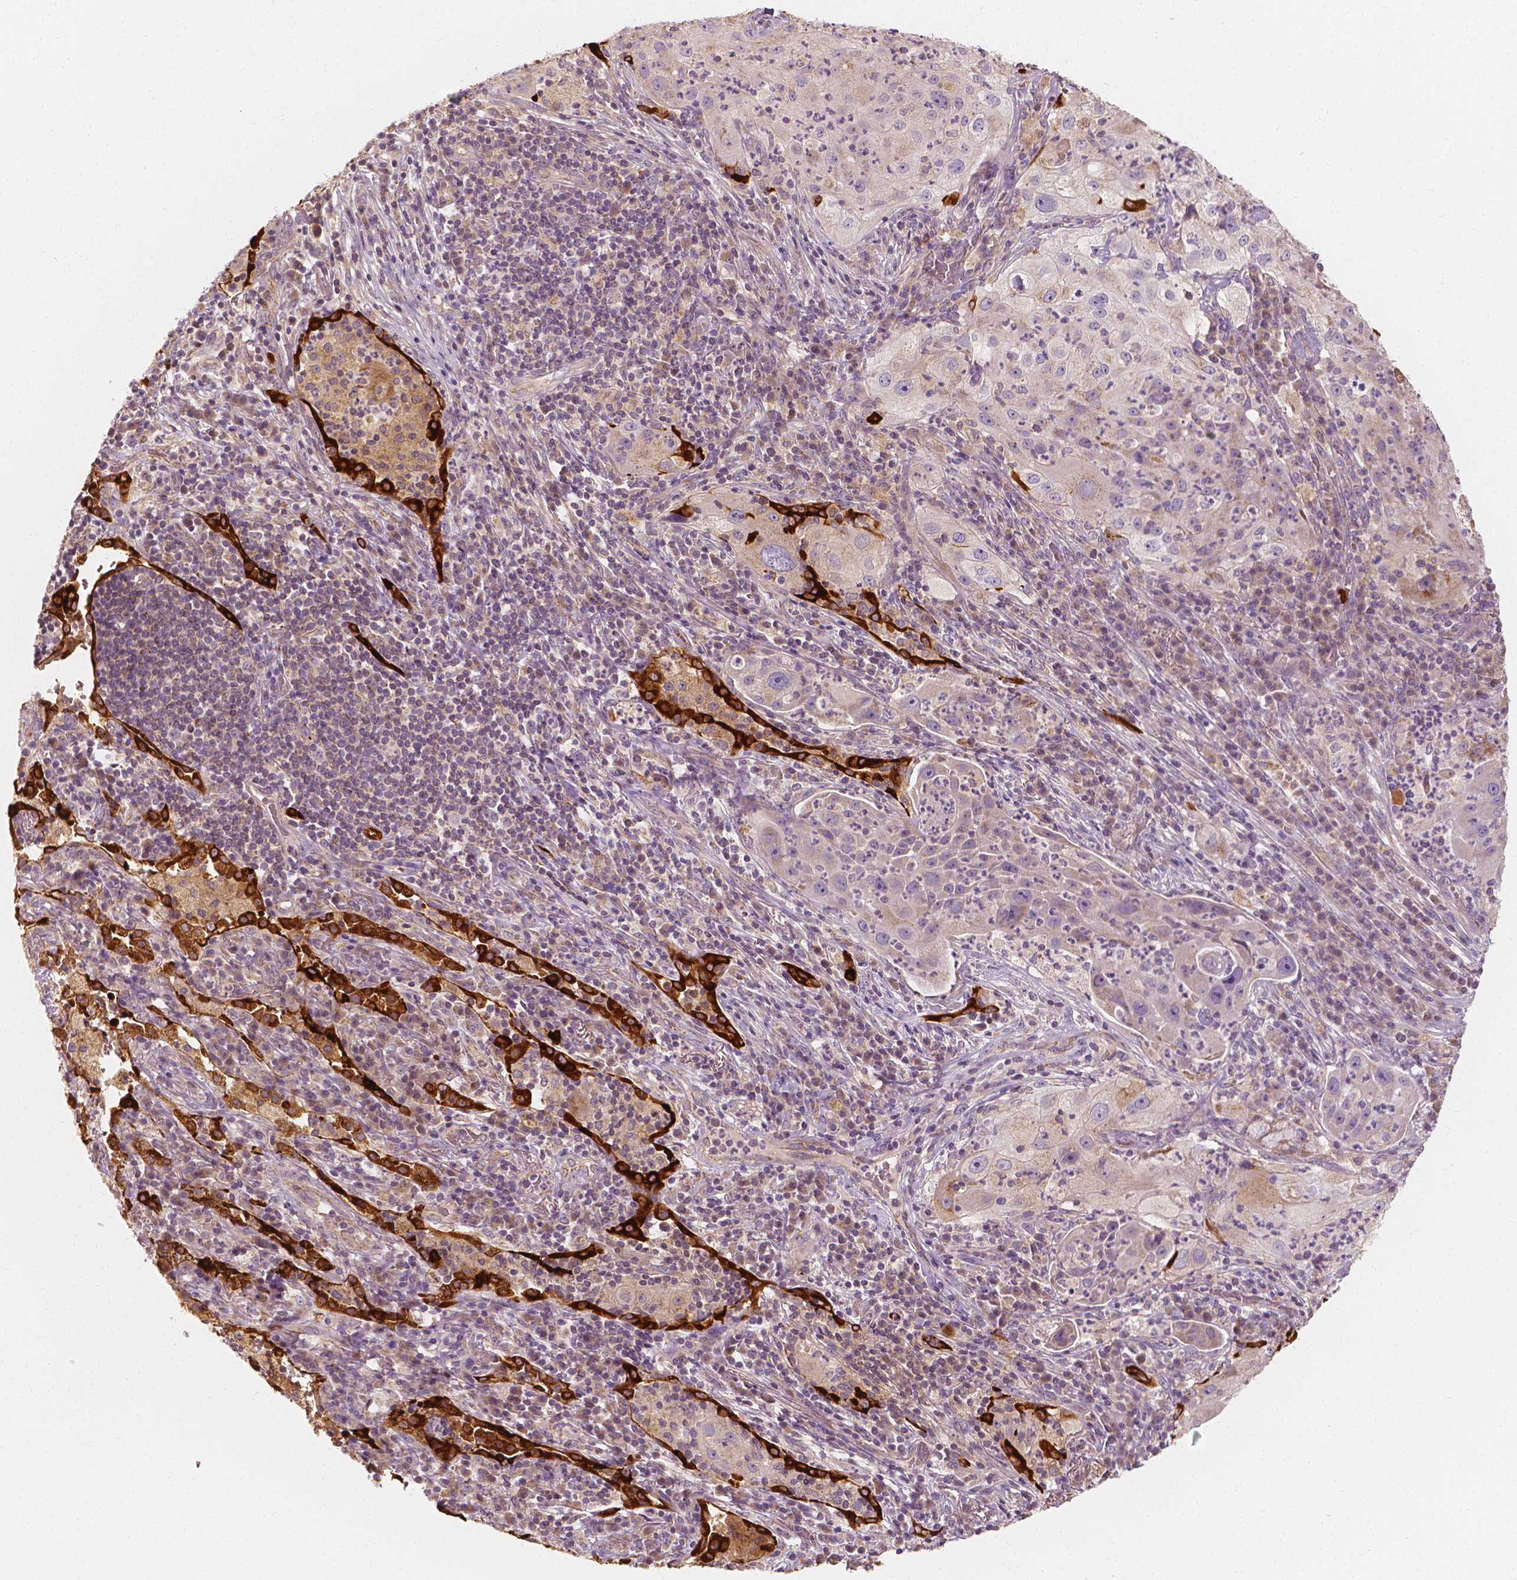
{"staining": {"intensity": "negative", "quantity": "none", "location": "none"}, "tissue": "lung cancer", "cell_type": "Tumor cells", "image_type": "cancer", "snomed": [{"axis": "morphology", "description": "Squamous cell carcinoma, NOS"}, {"axis": "topography", "description": "Lung"}], "caption": "The histopathology image displays no staining of tumor cells in lung squamous cell carcinoma.", "gene": "SHPK", "patient": {"sex": "female", "age": 59}}